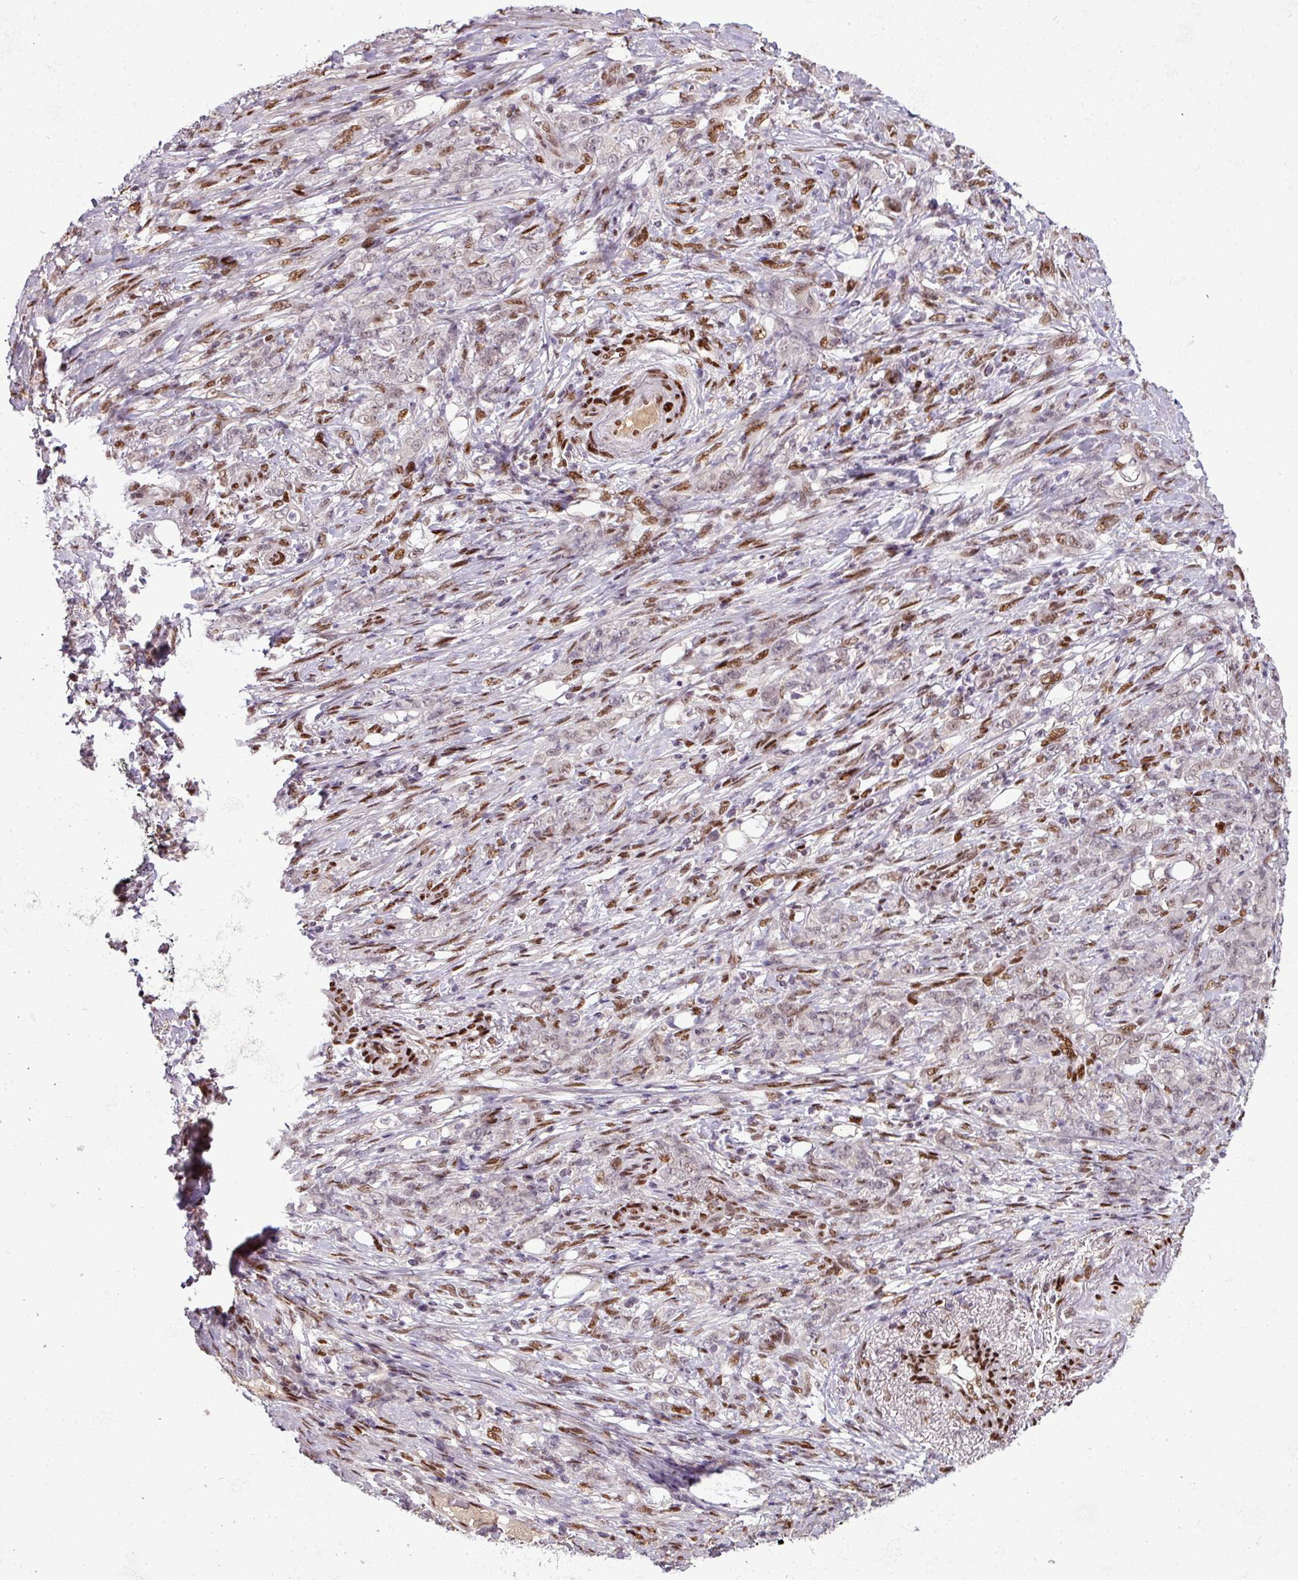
{"staining": {"intensity": "moderate", "quantity": "<25%", "location": "nuclear"}, "tissue": "stomach cancer", "cell_type": "Tumor cells", "image_type": "cancer", "snomed": [{"axis": "morphology", "description": "Adenocarcinoma, NOS"}, {"axis": "topography", "description": "Stomach"}], "caption": "High-power microscopy captured an immunohistochemistry (IHC) histopathology image of adenocarcinoma (stomach), revealing moderate nuclear expression in about <25% of tumor cells.", "gene": "IRF2BPL", "patient": {"sex": "female", "age": 79}}